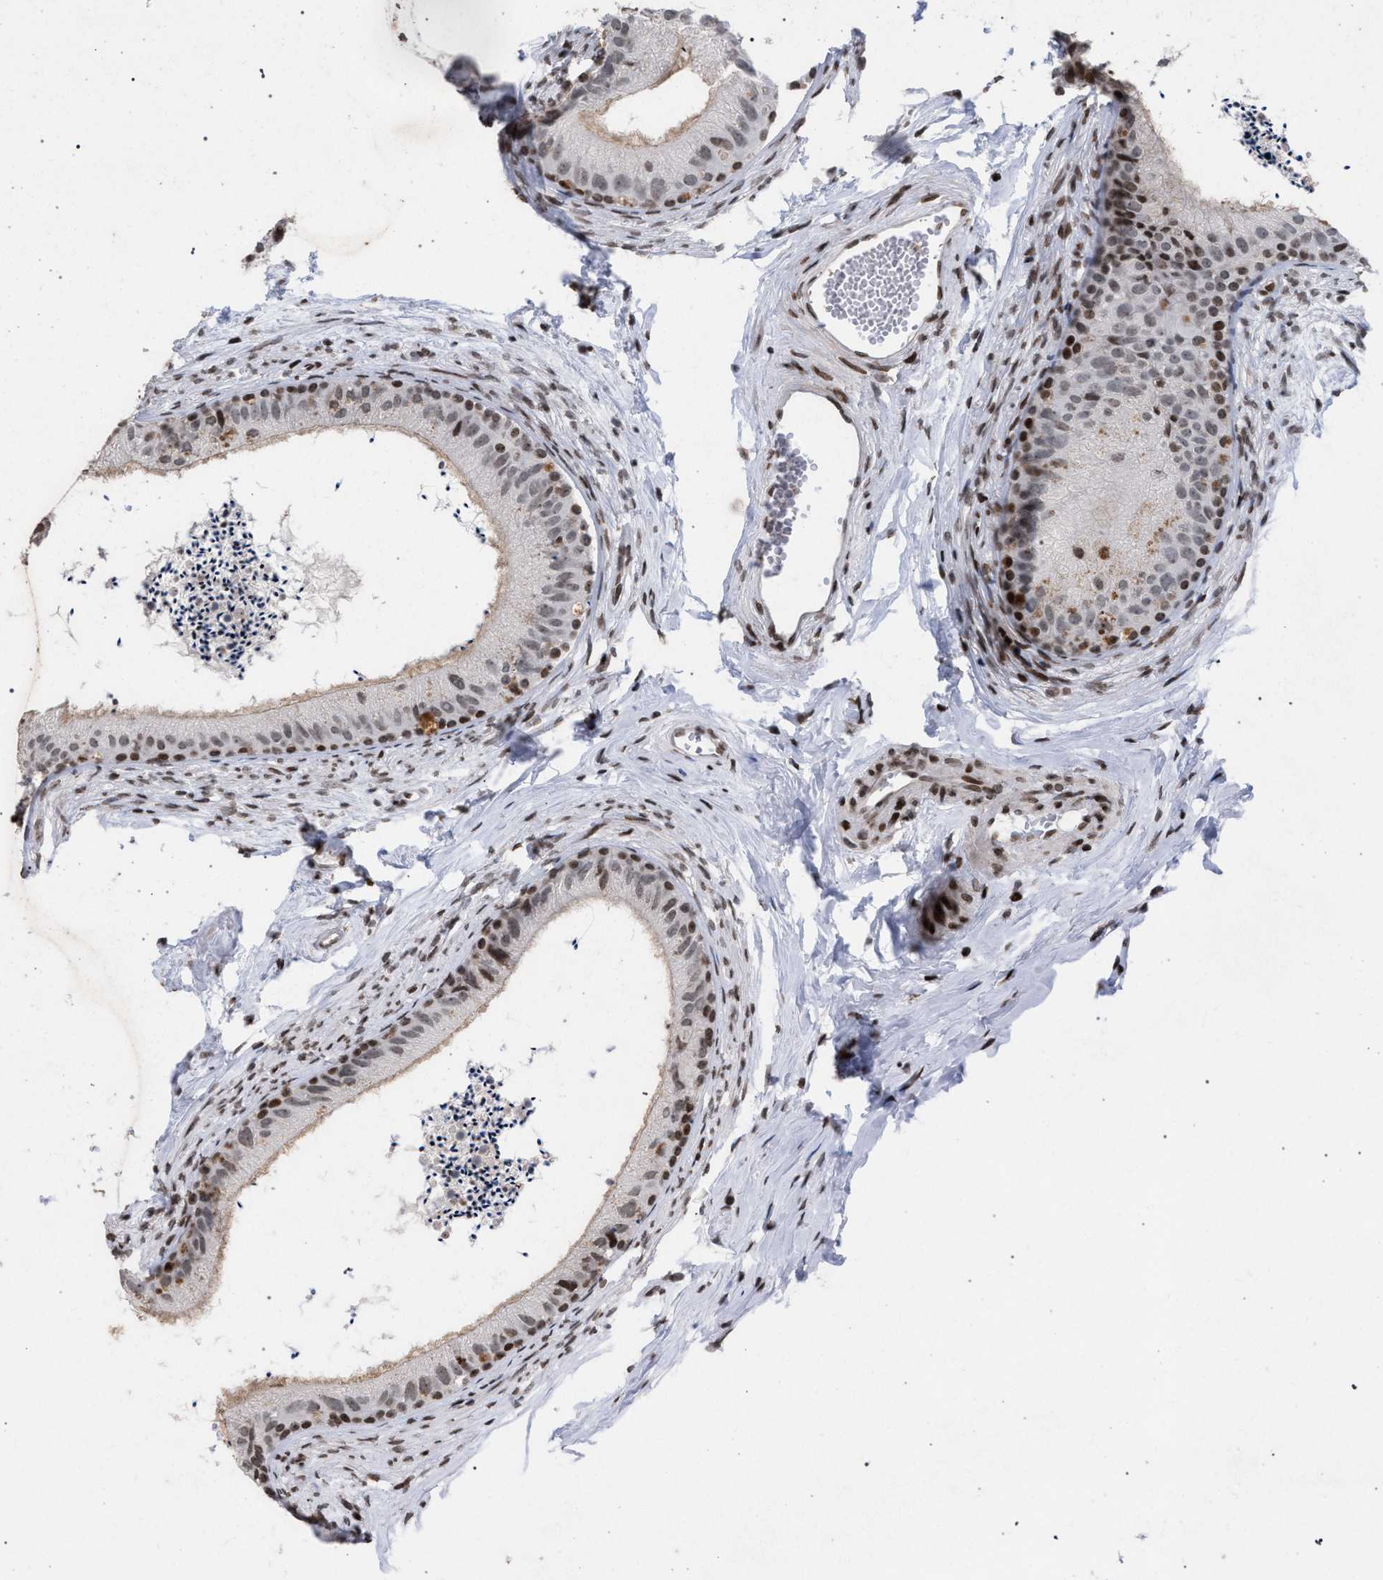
{"staining": {"intensity": "moderate", "quantity": ">75%", "location": "cytoplasmic/membranous,nuclear"}, "tissue": "epididymis", "cell_type": "Glandular cells", "image_type": "normal", "snomed": [{"axis": "morphology", "description": "Normal tissue, NOS"}, {"axis": "topography", "description": "Epididymis"}], "caption": "Protein staining of unremarkable epididymis shows moderate cytoplasmic/membranous,nuclear positivity in approximately >75% of glandular cells.", "gene": "FOXD3", "patient": {"sex": "male", "age": 56}}